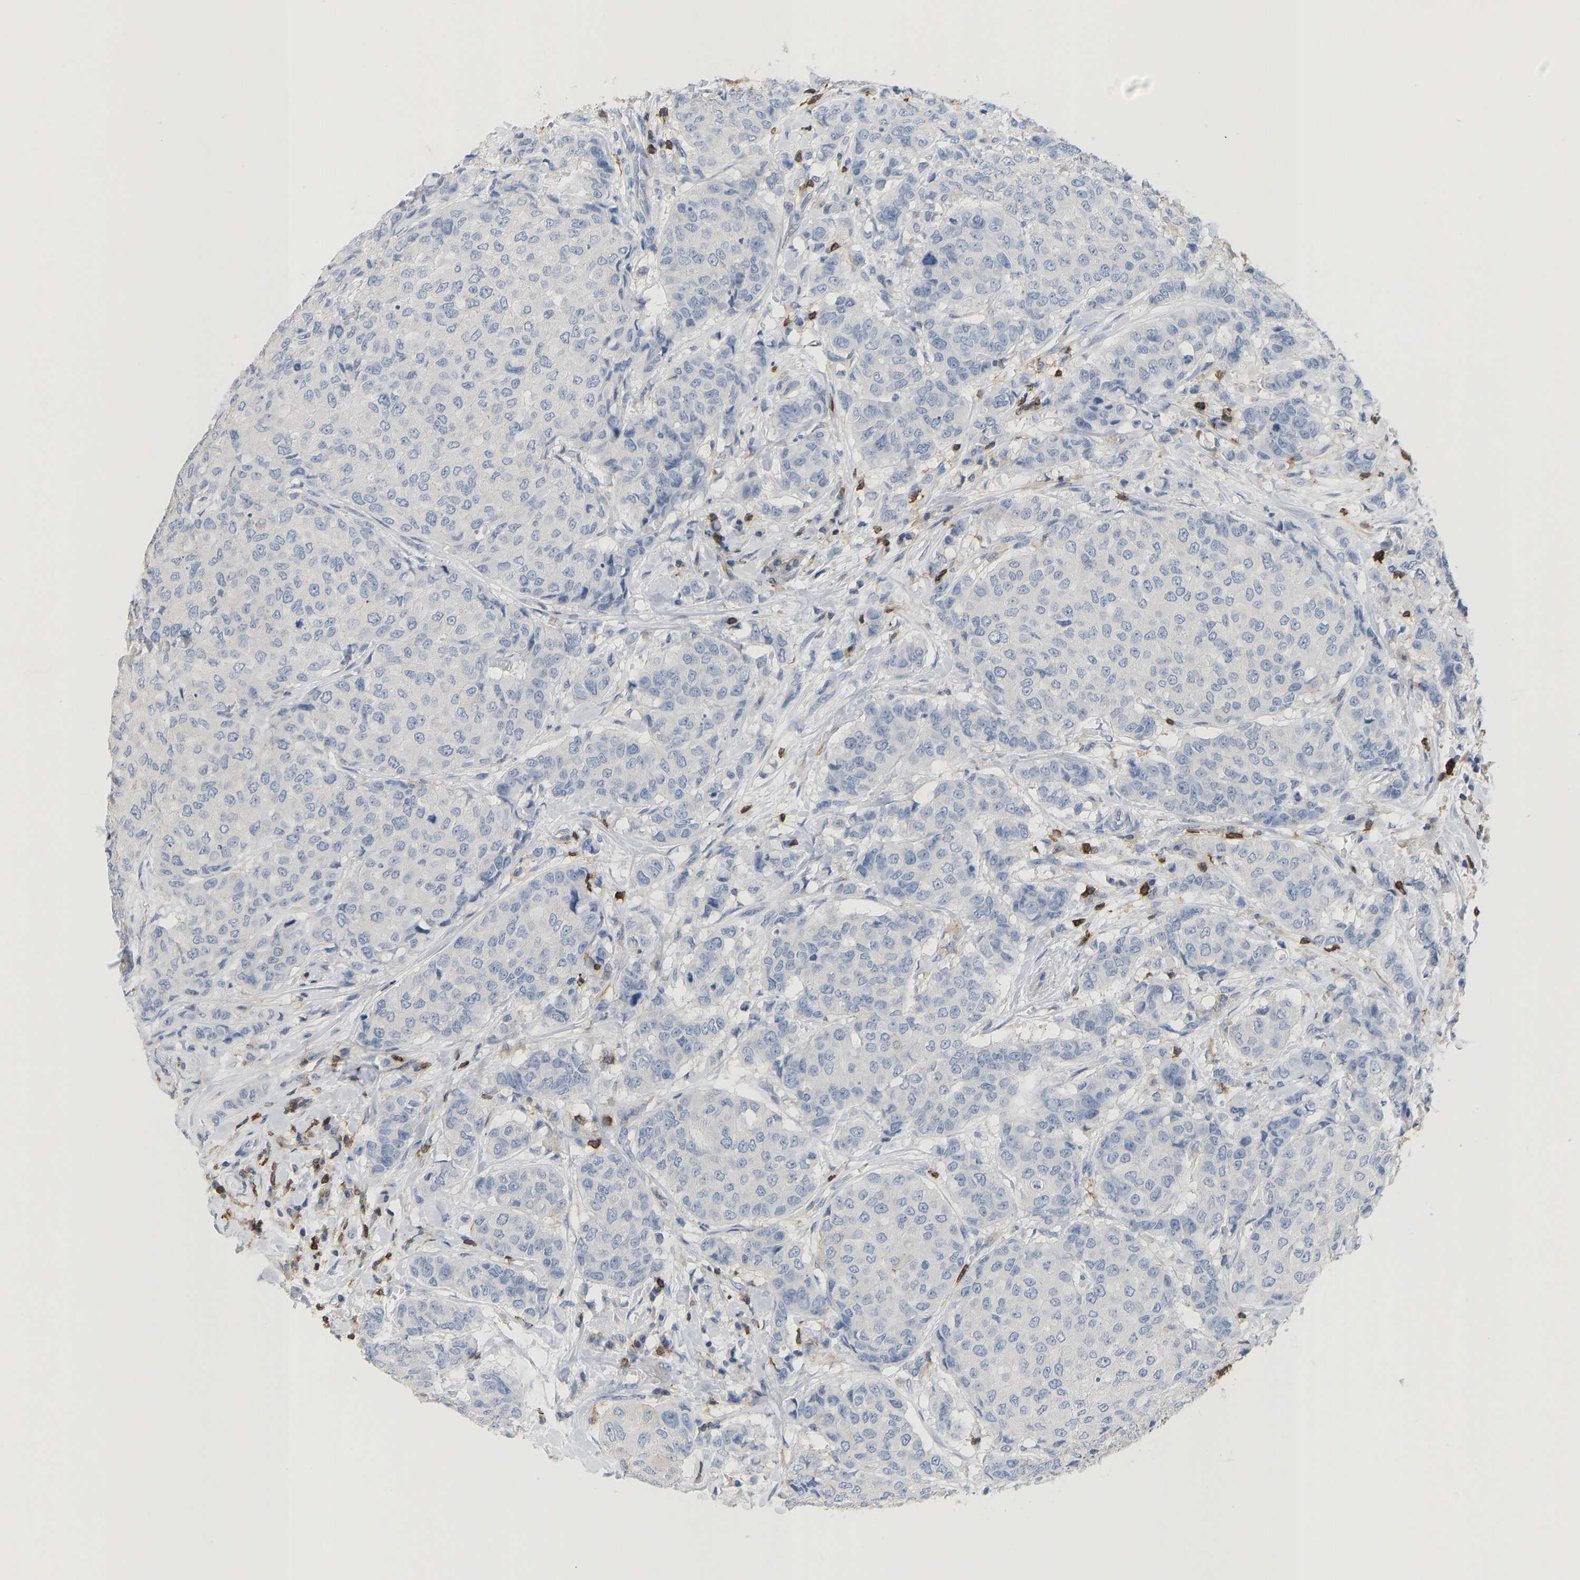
{"staining": {"intensity": "negative", "quantity": "none", "location": "none"}, "tissue": "breast cancer", "cell_type": "Tumor cells", "image_type": "cancer", "snomed": [{"axis": "morphology", "description": "Duct carcinoma"}, {"axis": "topography", "description": "Breast"}], "caption": "Immunohistochemistry (IHC) micrograph of neoplastic tissue: breast cancer stained with DAB reveals no significant protein positivity in tumor cells.", "gene": "EVL", "patient": {"sex": "female", "age": 27}}